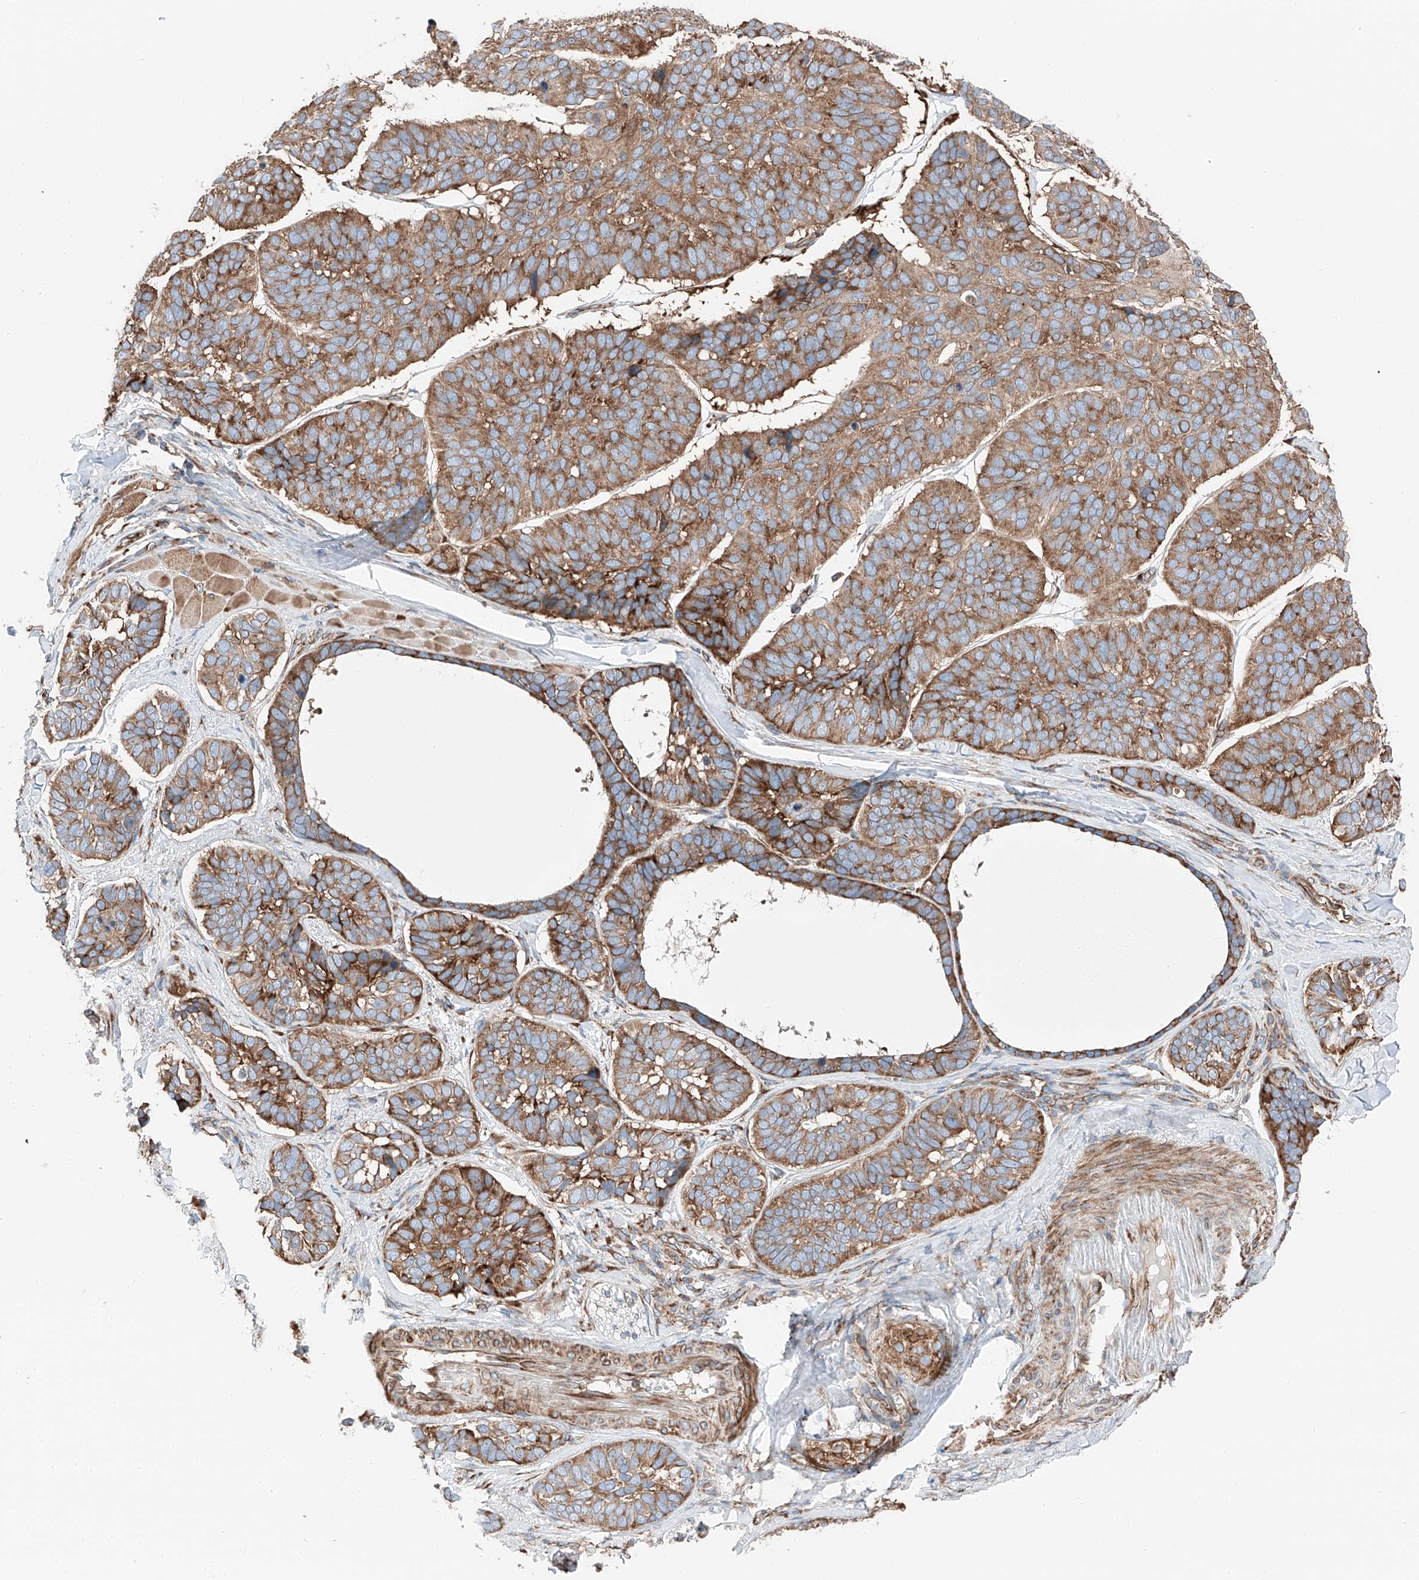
{"staining": {"intensity": "moderate", "quantity": ">75%", "location": "cytoplasmic/membranous"}, "tissue": "skin cancer", "cell_type": "Tumor cells", "image_type": "cancer", "snomed": [{"axis": "morphology", "description": "Basal cell carcinoma"}, {"axis": "topography", "description": "Skin"}], "caption": "DAB immunohistochemical staining of skin cancer (basal cell carcinoma) exhibits moderate cytoplasmic/membranous protein positivity in about >75% of tumor cells.", "gene": "ZC3H15", "patient": {"sex": "male", "age": 62}}